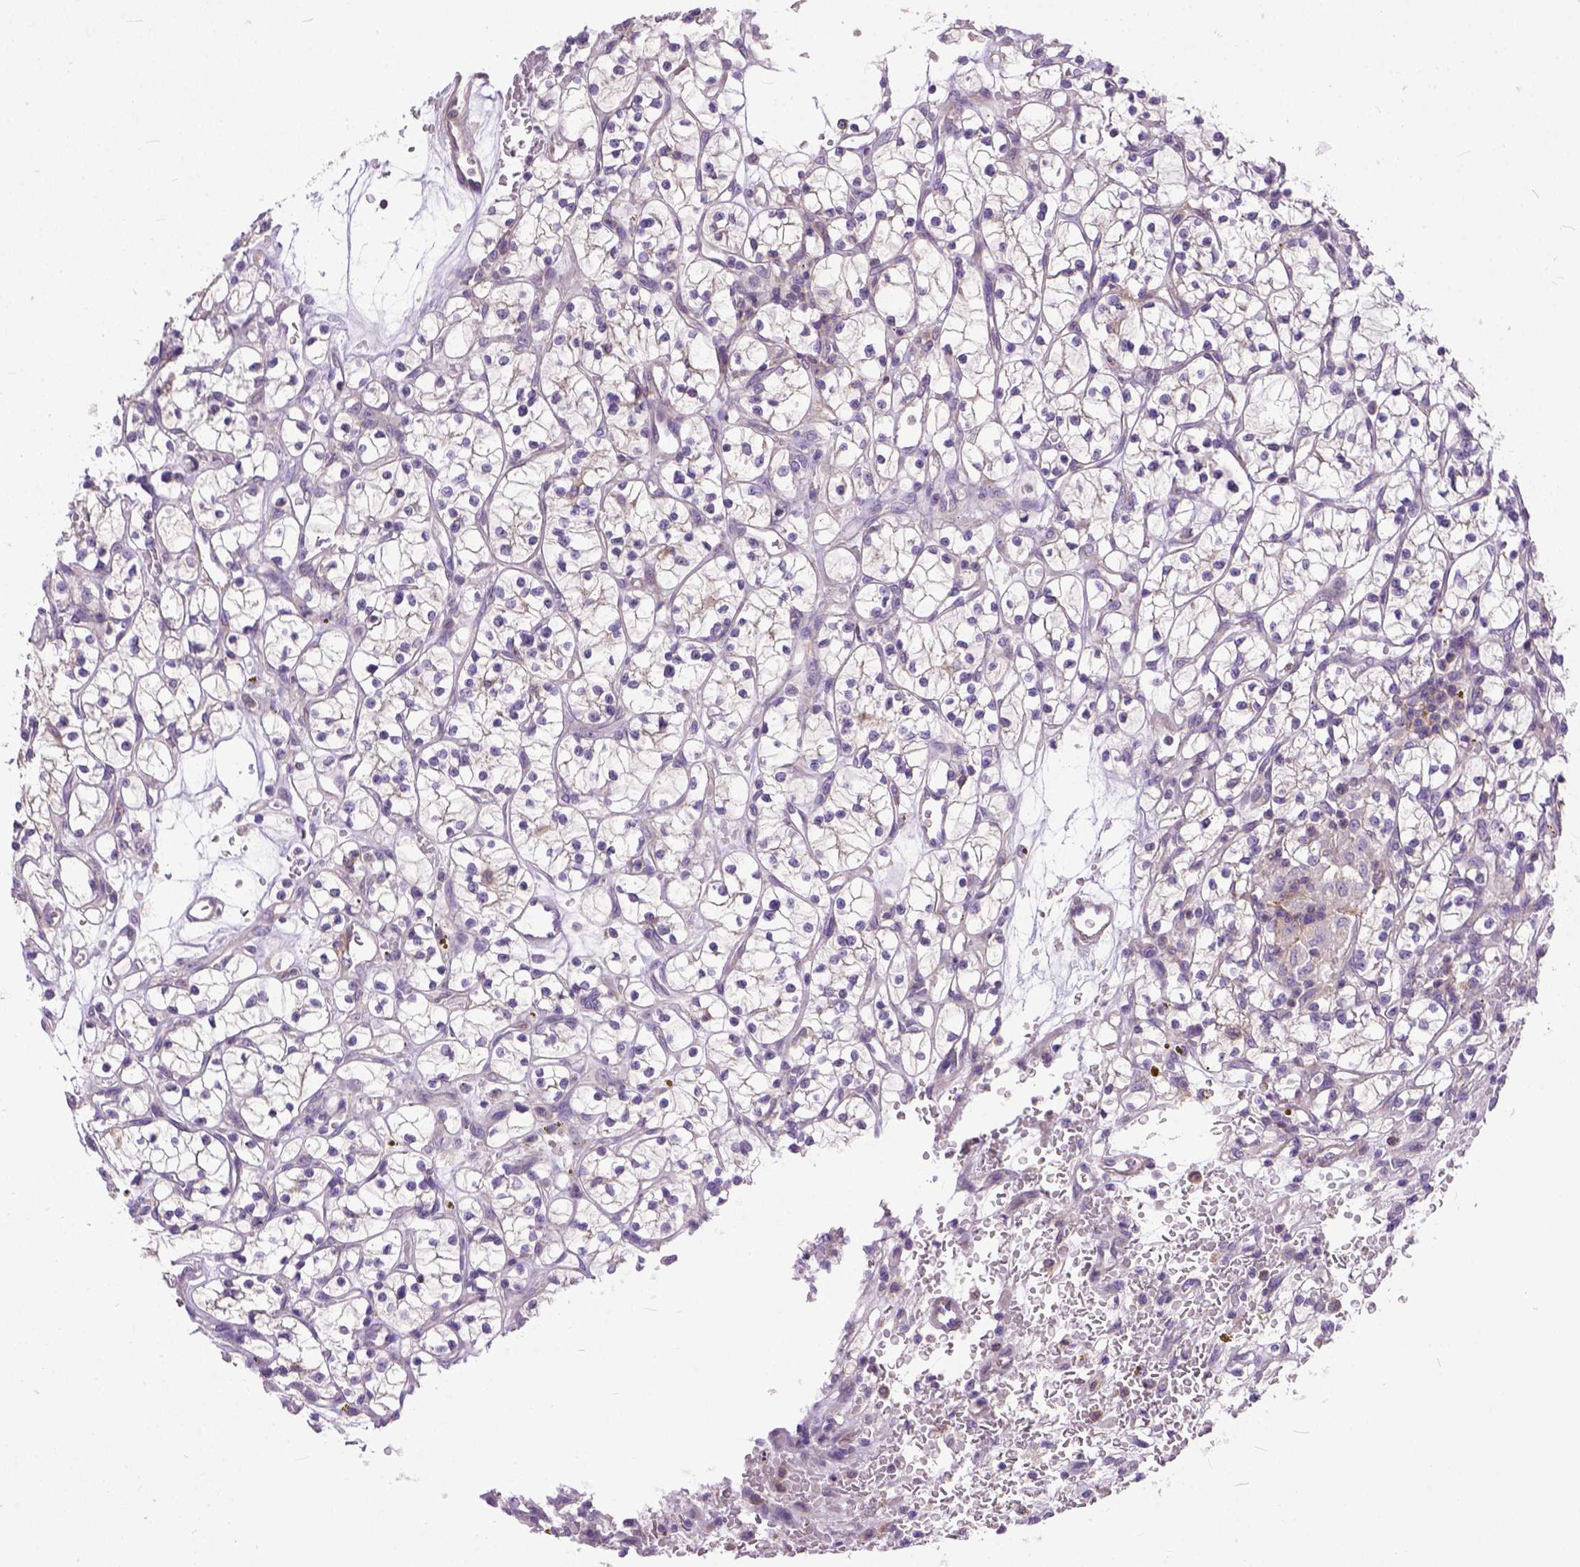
{"staining": {"intensity": "negative", "quantity": "none", "location": "none"}, "tissue": "renal cancer", "cell_type": "Tumor cells", "image_type": "cancer", "snomed": [{"axis": "morphology", "description": "Adenocarcinoma, NOS"}, {"axis": "topography", "description": "Kidney"}], "caption": "Tumor cells show no significant staining in renal cancer. (Stains: DAB (3,3'-diaminobenzidine) immunohistochemistry (IHC) with hematoxylin counter stain, Microscopy: brightfield microscopy at high magnification).", "gene": "BANF2", "patient": {"sex": "female", "age": 64}}